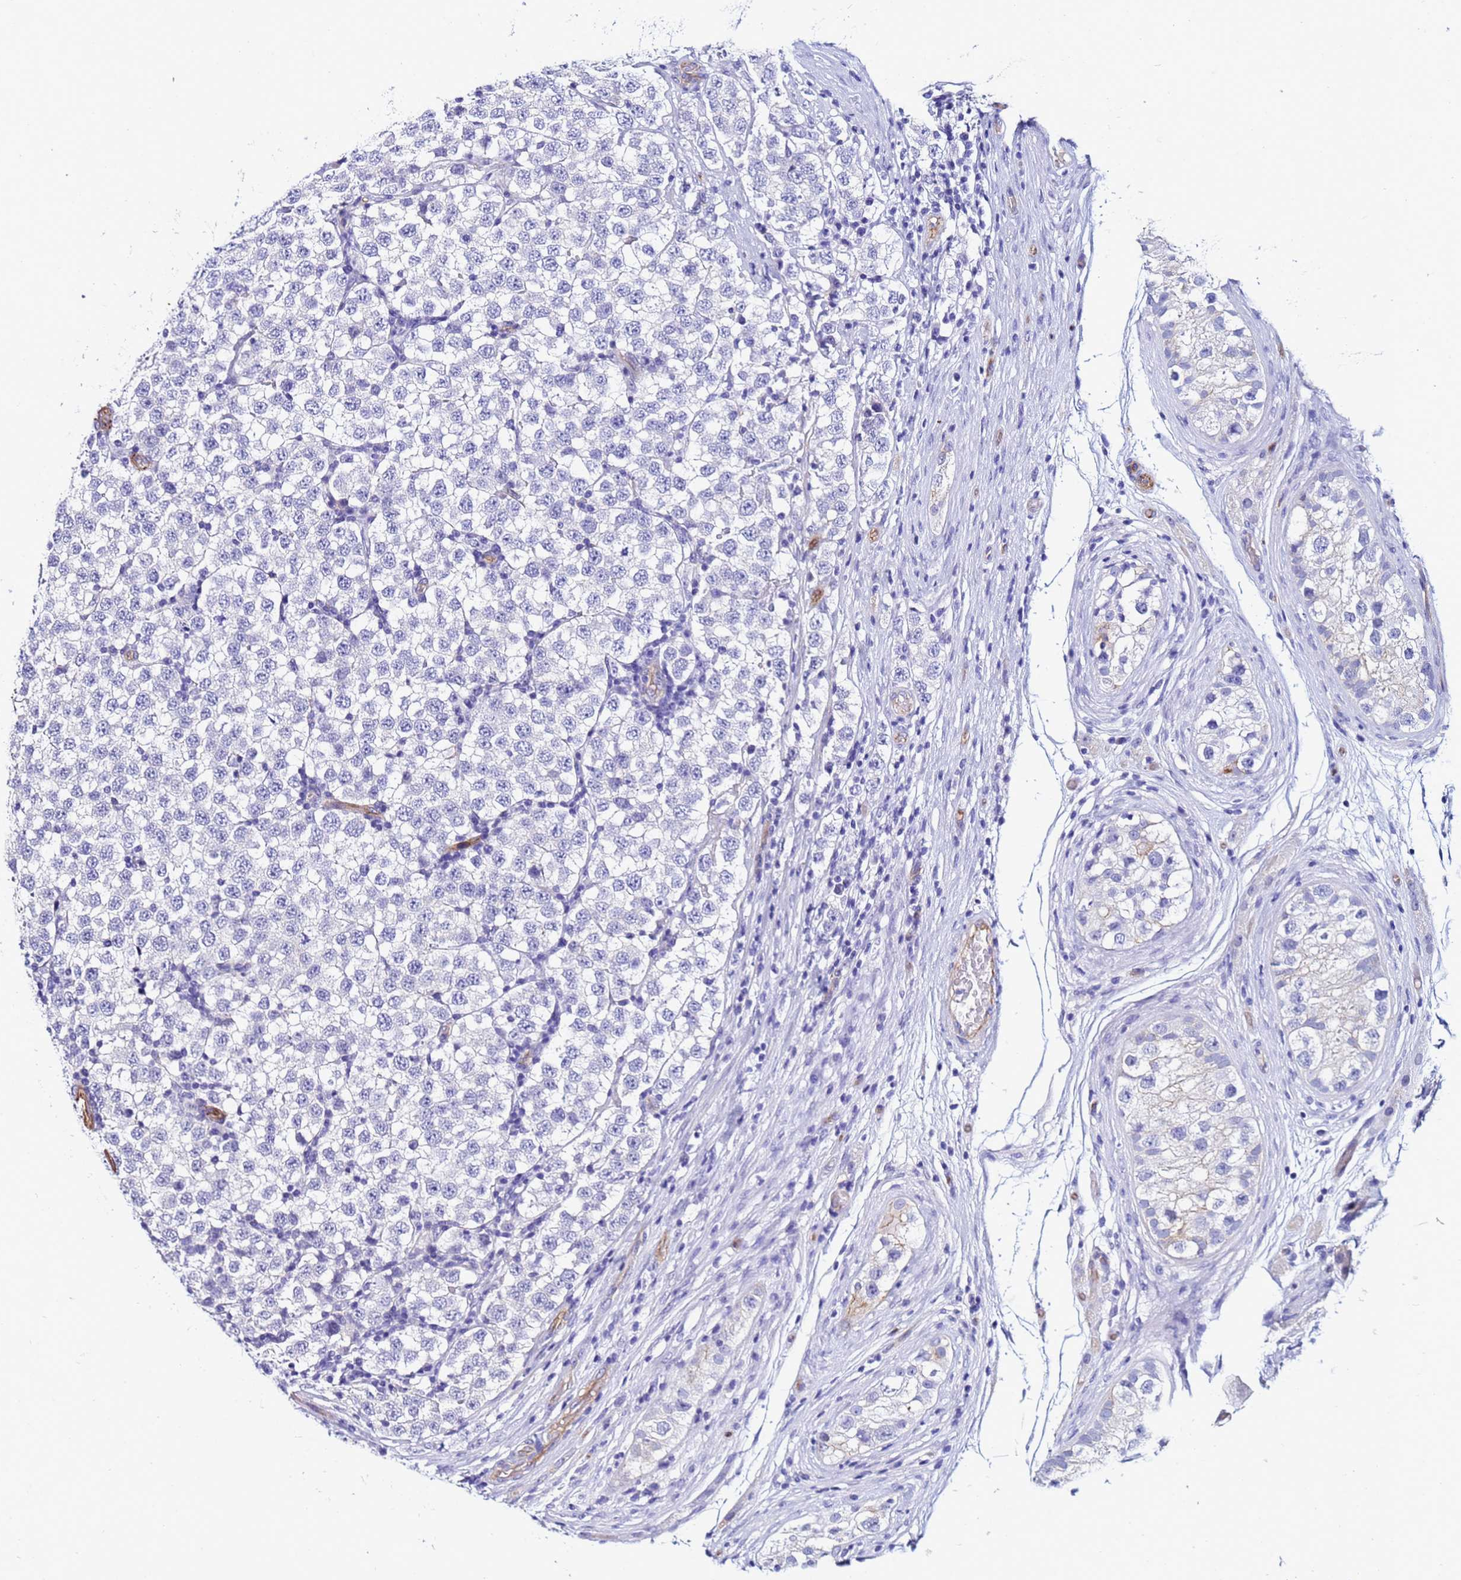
{"staining": {"intensity": "negative", "quantity": "none", "location": "none"}, "tissue": "testis cancer", "cell_type": "Tumor cells", "image_type": "cancer", "snomed": [{"axis": "morphology", "description": "Seminoma, NOS"}, {"axis": "topography", "description": "Testis"}], "caption": "Immunohistochemistry (IHC) micrograph of neoplastic tissue: human testis cancer stained with DAB displays no significant protein expression in tumor cells.", "gene": "DEFB104A", "patient": {"sex": "male", "age": 34}}